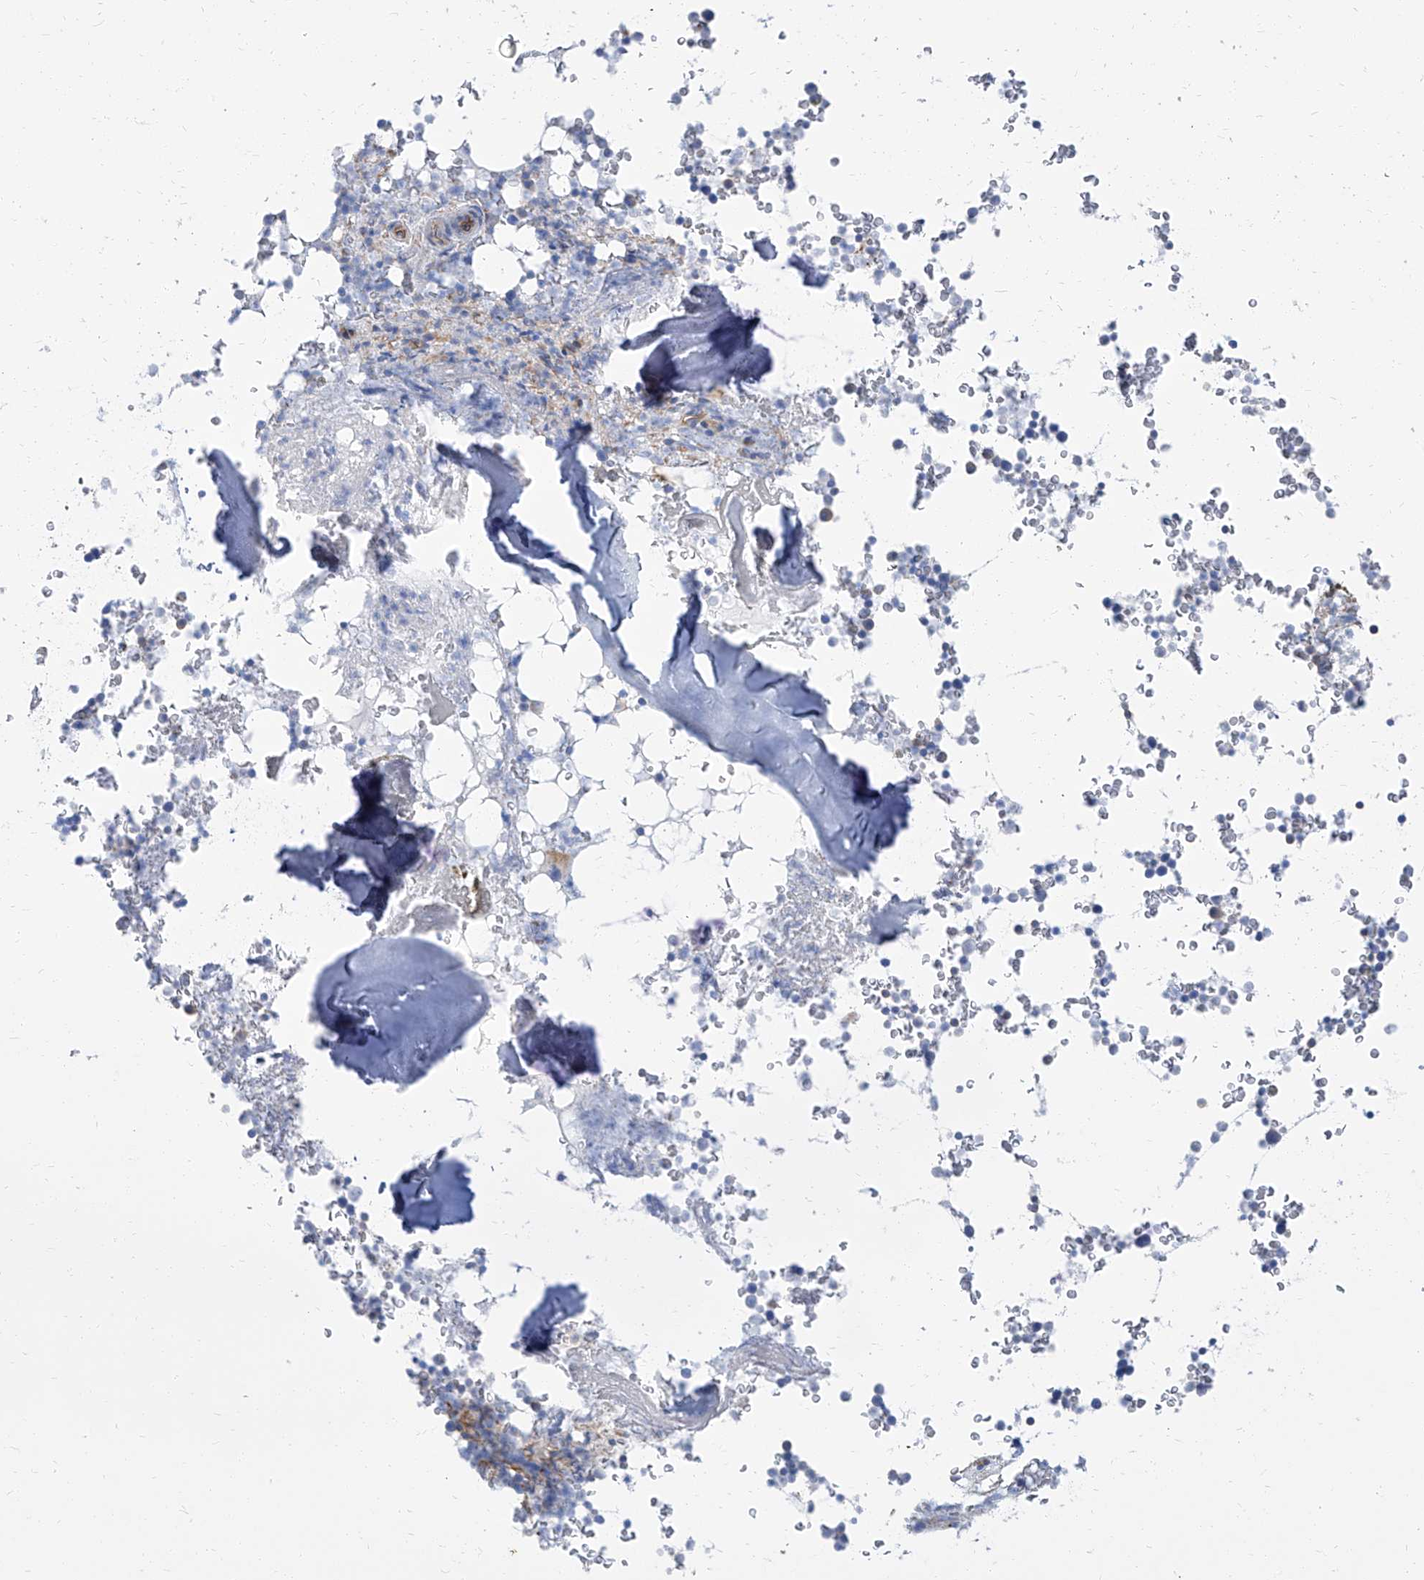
{"staining": {"intensity": "negative", "quantity": "none", "location": "none"}, "tissue": "bone marrow", "cell_type": "Hematopoietic cells", "image_type": "normal", "snomed": [{"axis": "morphology", "description": "Normal tissue, NOS"}, {"axis": "topography", "description": "Bone marrow"}], "caption": "This is an immunohistochemistry (IHC) image of unremarkable bone marrow. There is no expression in hematopoietic cells.", "gene": "TXLNB", "patient": {"sex": "male", "age": 58}}